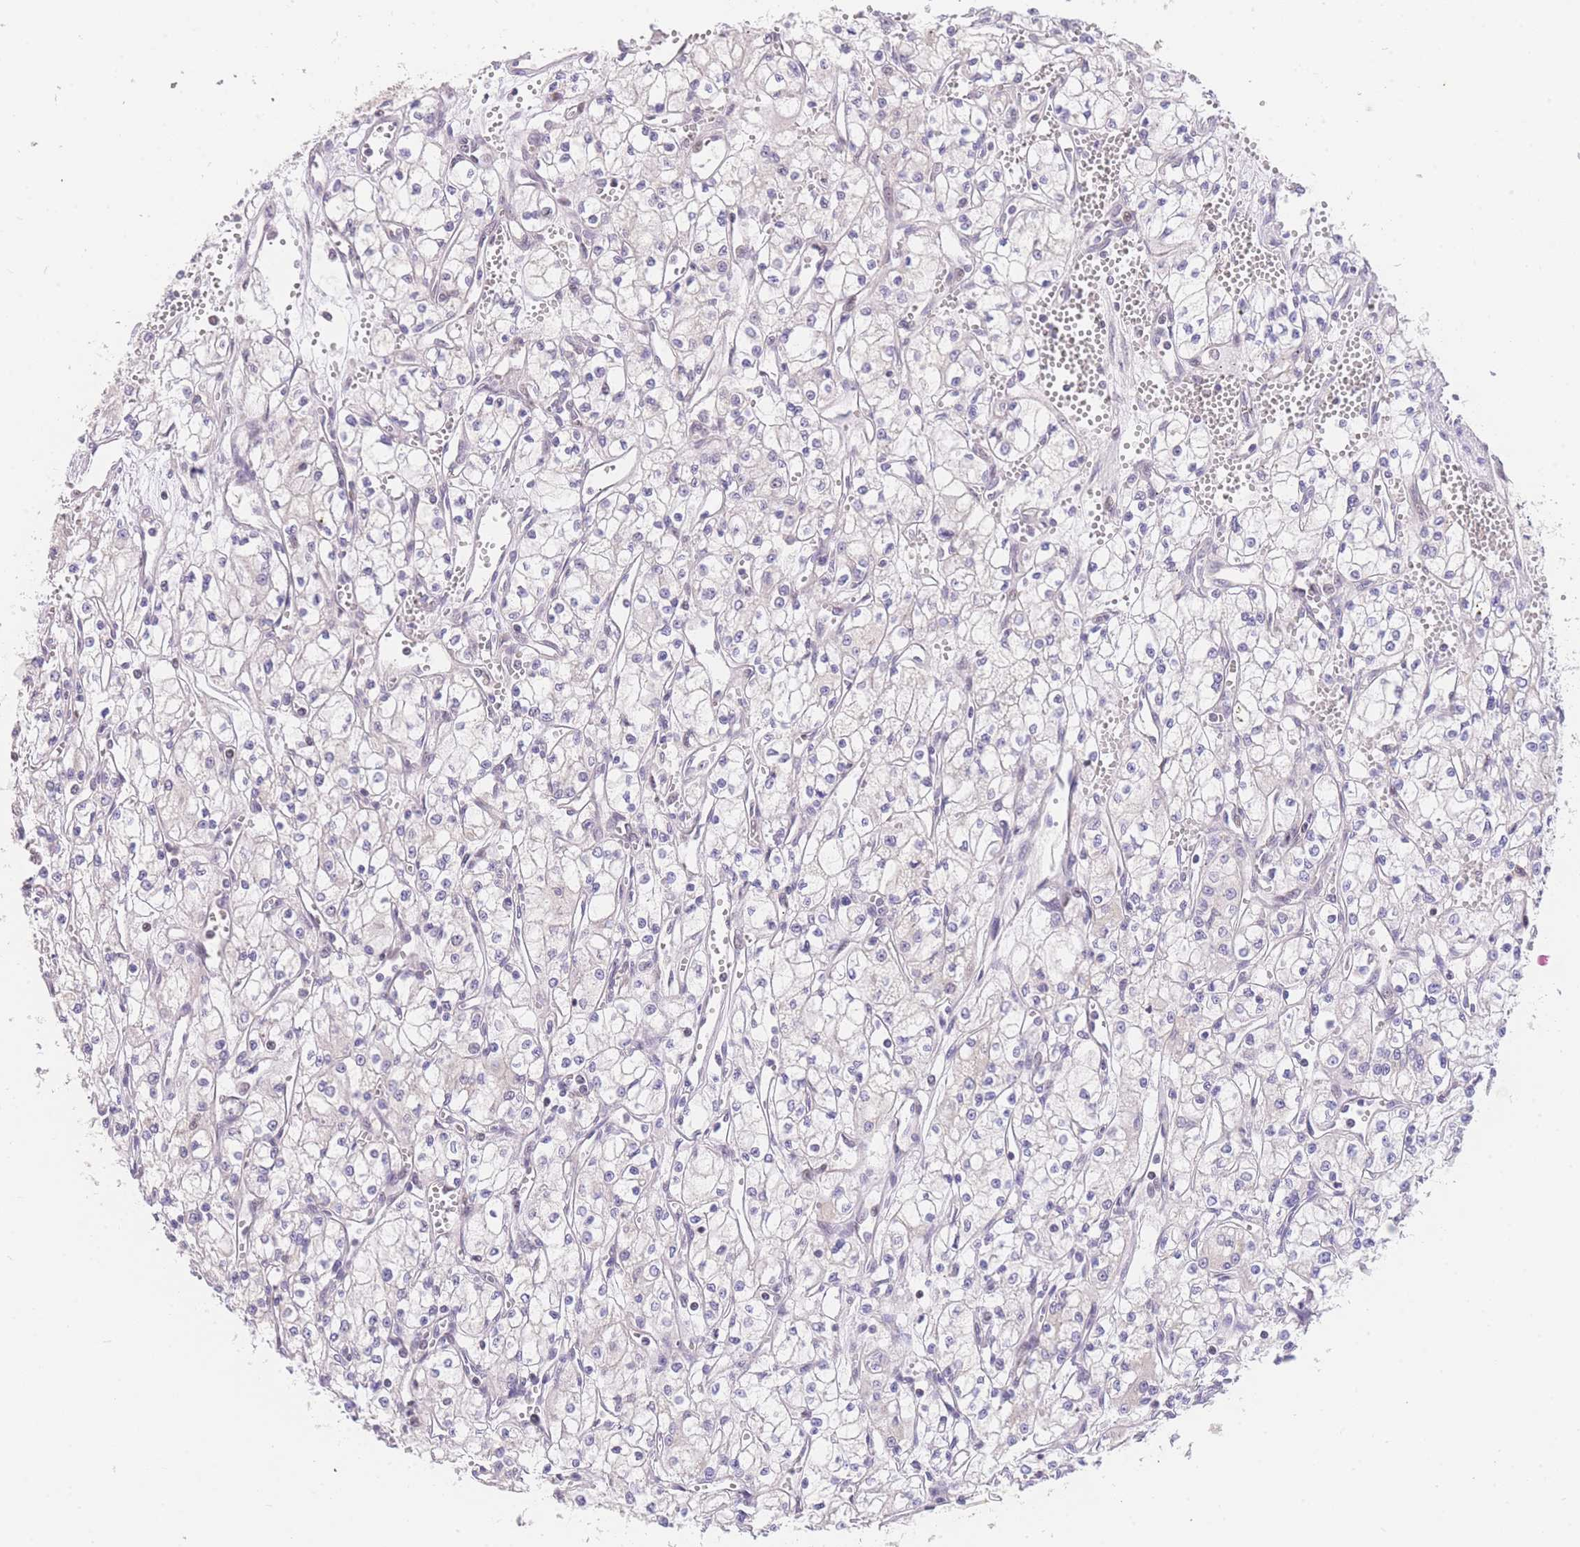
{"staining": {"intensity": "negative", "quantity": "none", "location": "none"}, "tissue": "renal cancer", "cell_type": "Tumor cells", "image_type": "cancer", "snomed": [{"axis": "morphology", "description": "Adenocarcinoma, NOS"}, {"axis": "topography", "description": "Kidney"}], "caption": "IHC micrograph of neoplastic tissue: human renal cancer stained with DAB (3,3'-diaminobenzidine) displays no significant protein expression in tumor cells.", "gene": "SLC35F2", "patient": {"sex": "male", "age": 59}}